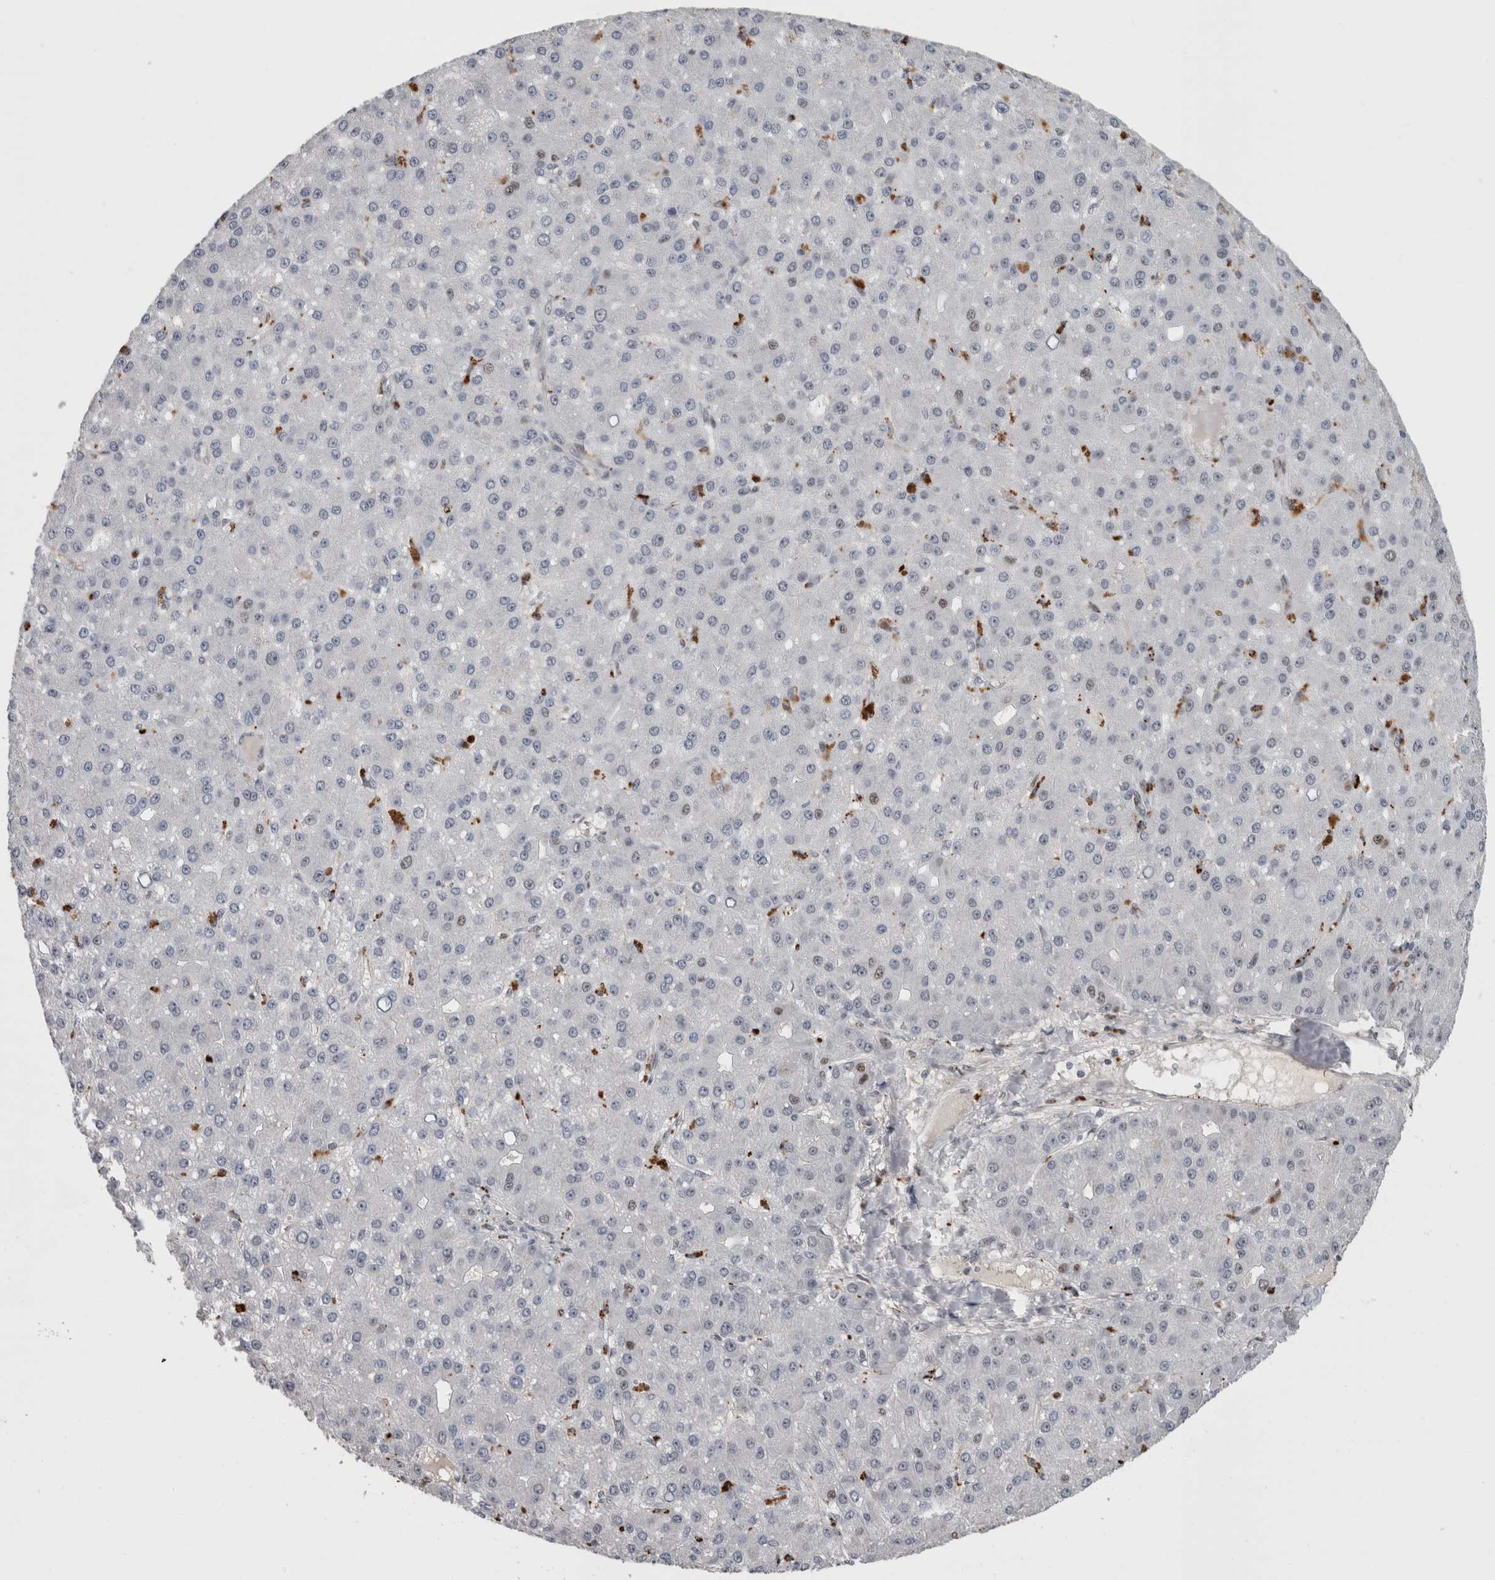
{"staining": {"intensity": "negative", "quantity": "none", "location": "none"}, "tissue": "liver cancer", "cell_type": "Tumor cells", "image_type": "cancer", "snomed": [{"axis": "morphology", "description": "Carcinoma, Hepatocellular, NOS"}, {"axis": "topography", "description": "Liver"}], "caption": "Tumor cells are negative for brown protein staining in liver cancer (hepatocellular carcinoma). The staining was performed using DAB to visualize the protein expression in brown, while the nuclei were stained in blue with hematoxylin (Magnification: 20x).", "gene": "POLD2", "patient": {"sex": "male", "age": 67}}